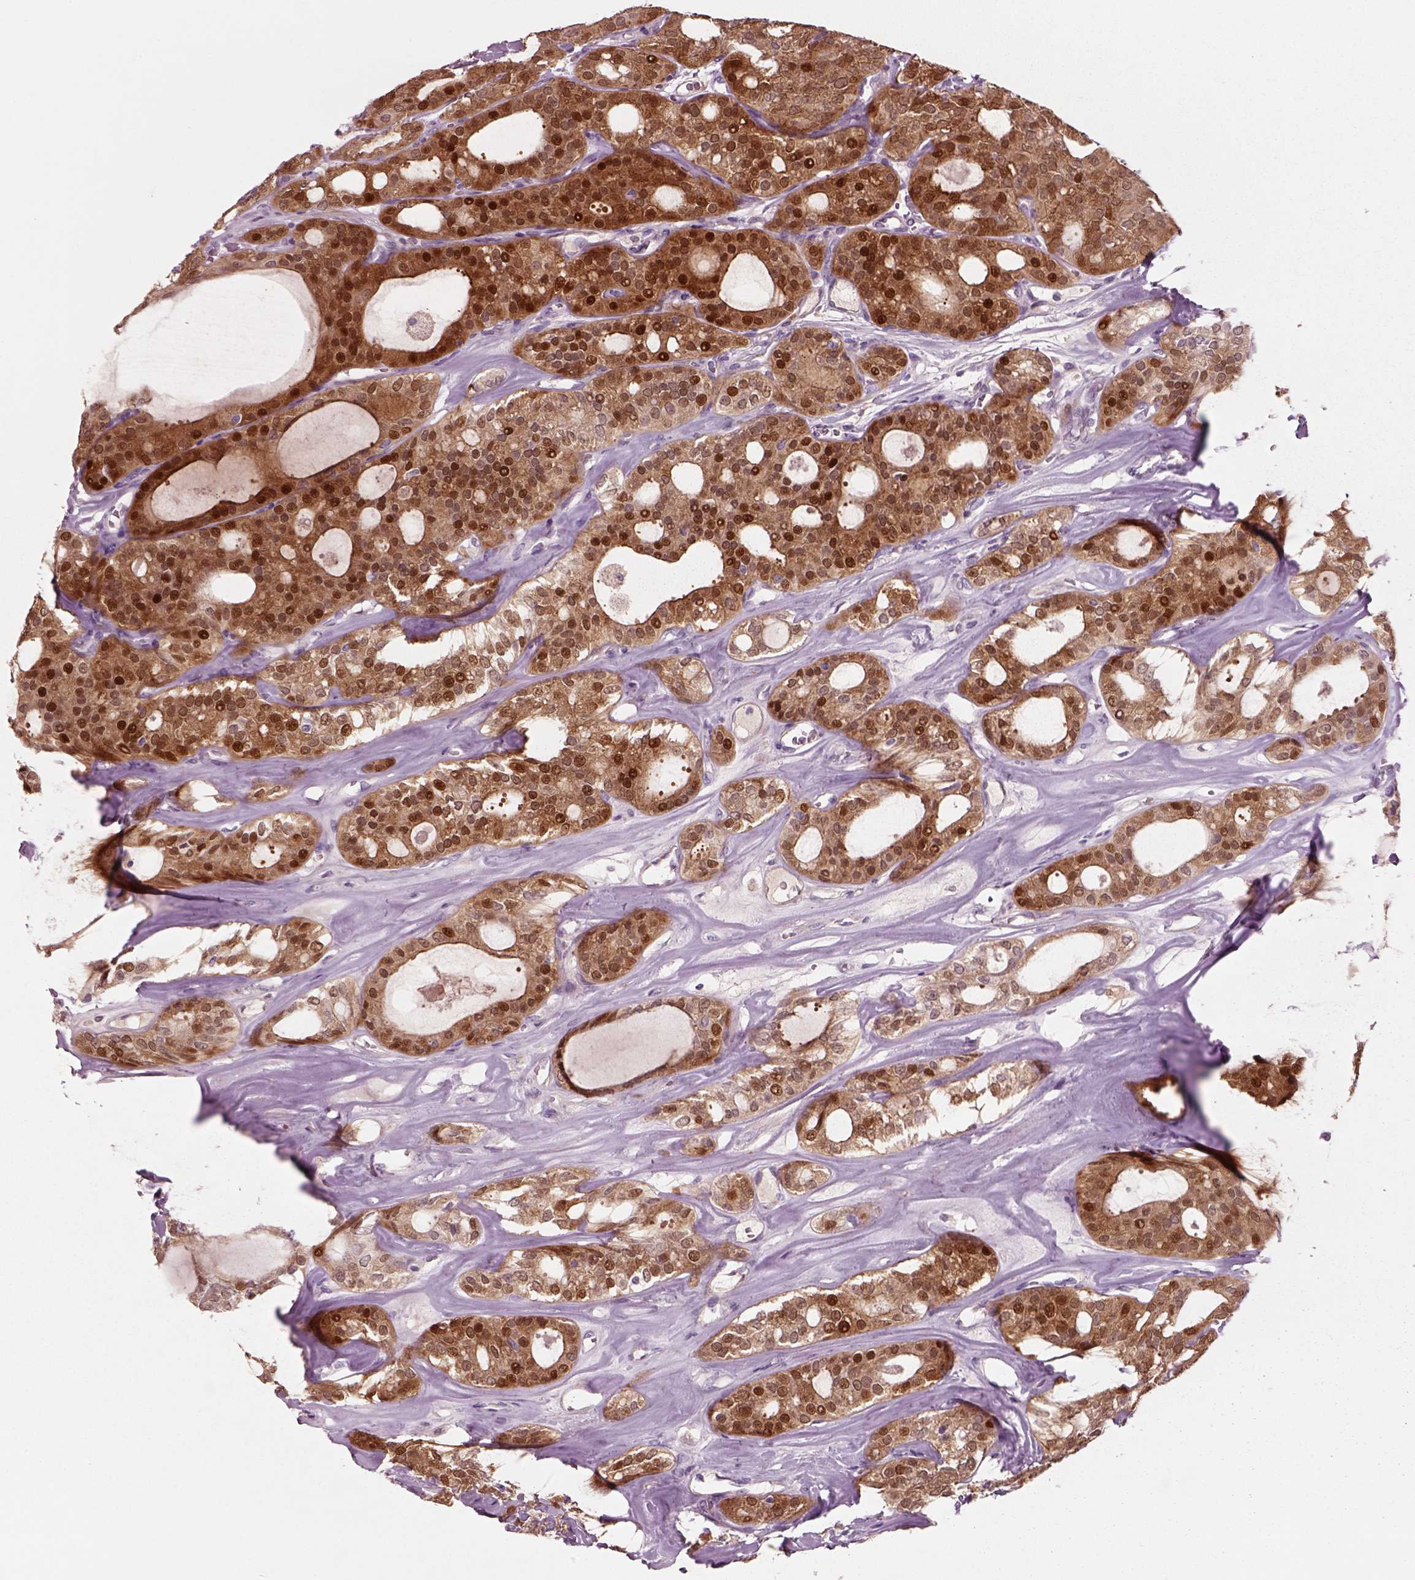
{"staining": {"intensity": "strong", "quantity": ">75%", "location": "cytoplasmic/membranous,nuclear"}, "tissue": "thyroid cancer", "cell_type": "Tumor cells", "image_type": "cancer", "snomed": [{"axis": "morphology", "description": "Follicular adenoma carcinoma, NOS"}, {"axis": "topography", "description": "Thyroid gland"}], "caption": "This image demonstrates immunohistochemistry (IHC) staining of human thyroid cancer (follicular adenoma carcinoma), with high strong cytoplasmic/membranous and nuclear positivity in approximately >75% of tumor cells.", "gene": "PLPP7", "patient": {"sex": "male", "age": 75}}